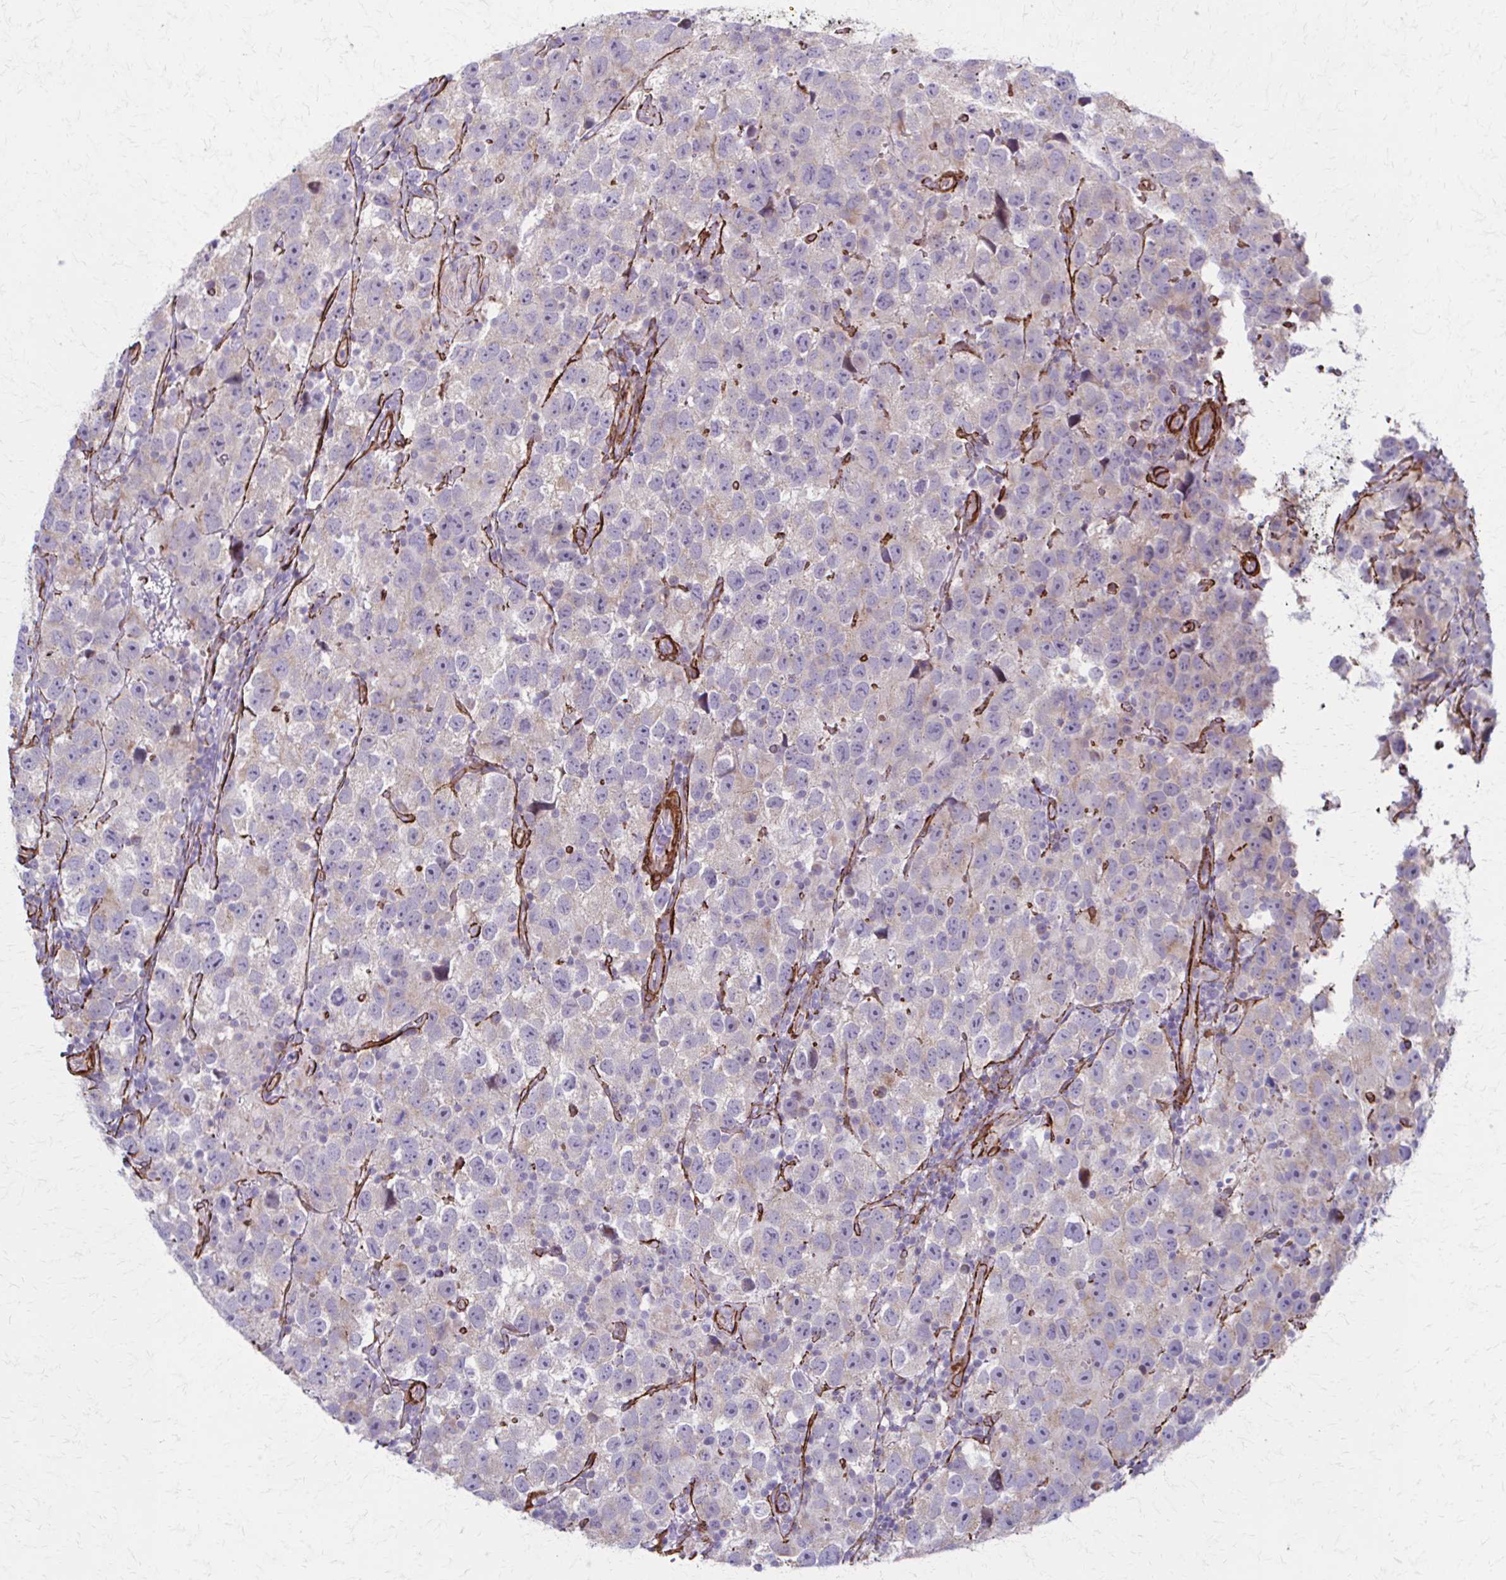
{"staining": {"intensity": "weak", "quantity": "<25%", "location": "cytoplasmic/membranous"}, "tissue": "testis cancer", "cell_type": "Tumor cells", "image_type": "cancer", "snomed": [{"axis": "morphology", "description": "Seminoma, NOS"}, {"axis": "topography", "description": "Testis"}], "caption": "Tumor cells are negative for protein expression in human testis cancer. The staining was performed using DAB (3,3'-diaminobenzidine) to visualize the protein expression in brown, while the nuclei were stained in blue with hematoxylin (Magnification: 20x).", "gene": "TIMMDC1", "patient": {"sex": "male", "age": 26}}